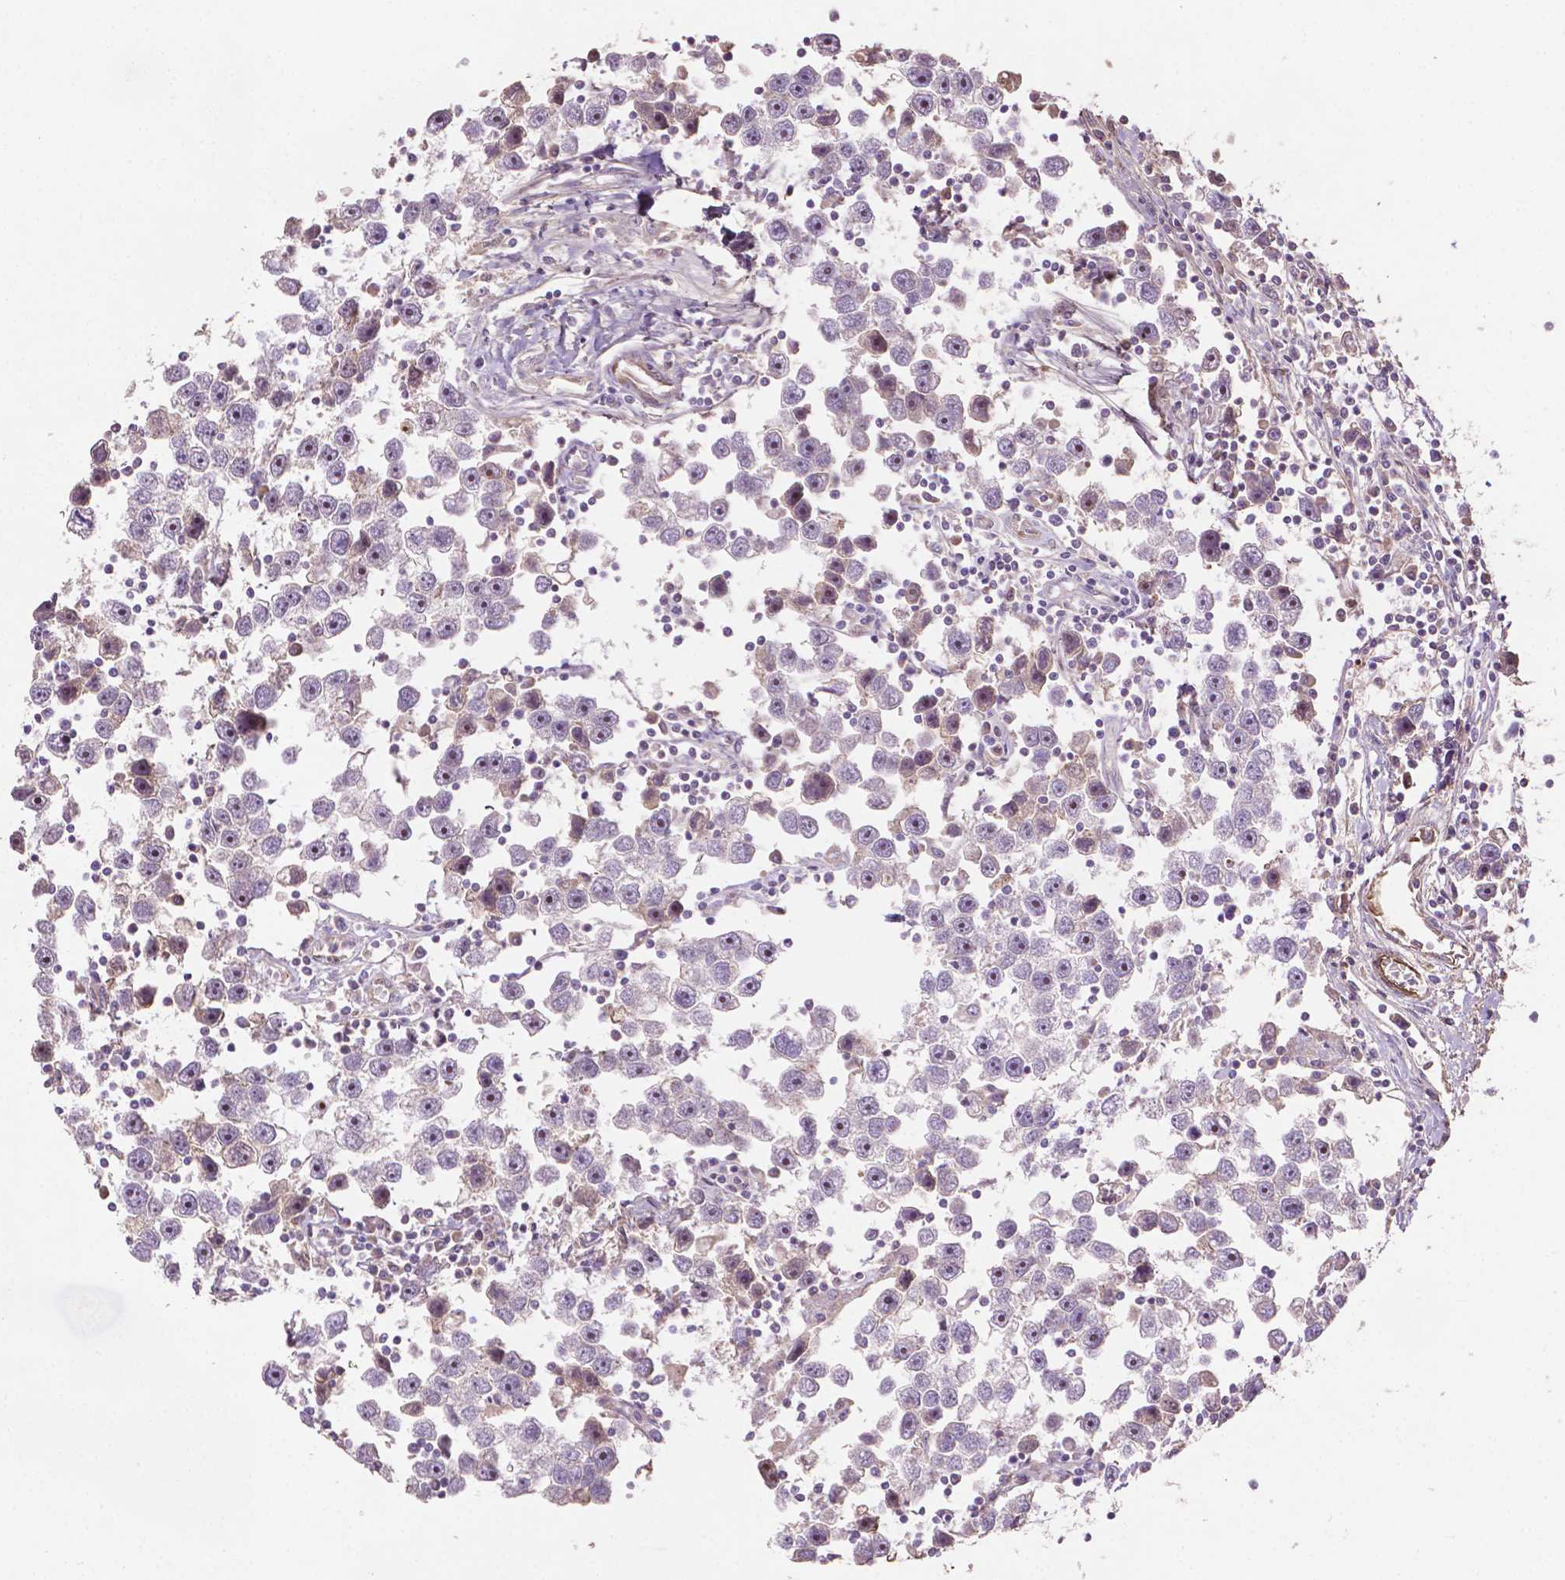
{"staining": {"intensity": "moderate", "quantity": "<25%", "location": "nuclear"}, "tissue": "testis cancer", "cell_type": "Tumor cells", "image_type": "cancer", "snomed": [{"axis": "morphology", "description": "Seminoma, NOS"}, {"axis": "topography", "description": "Testis"}], "caption": "Immunohistochemical staining of human testis cancer shows low levels of moderate nuclear protein staining in approximately <25% of tumor cells.", "gene": "LRR1", "patient": {"sex": "male", "age": 30}}